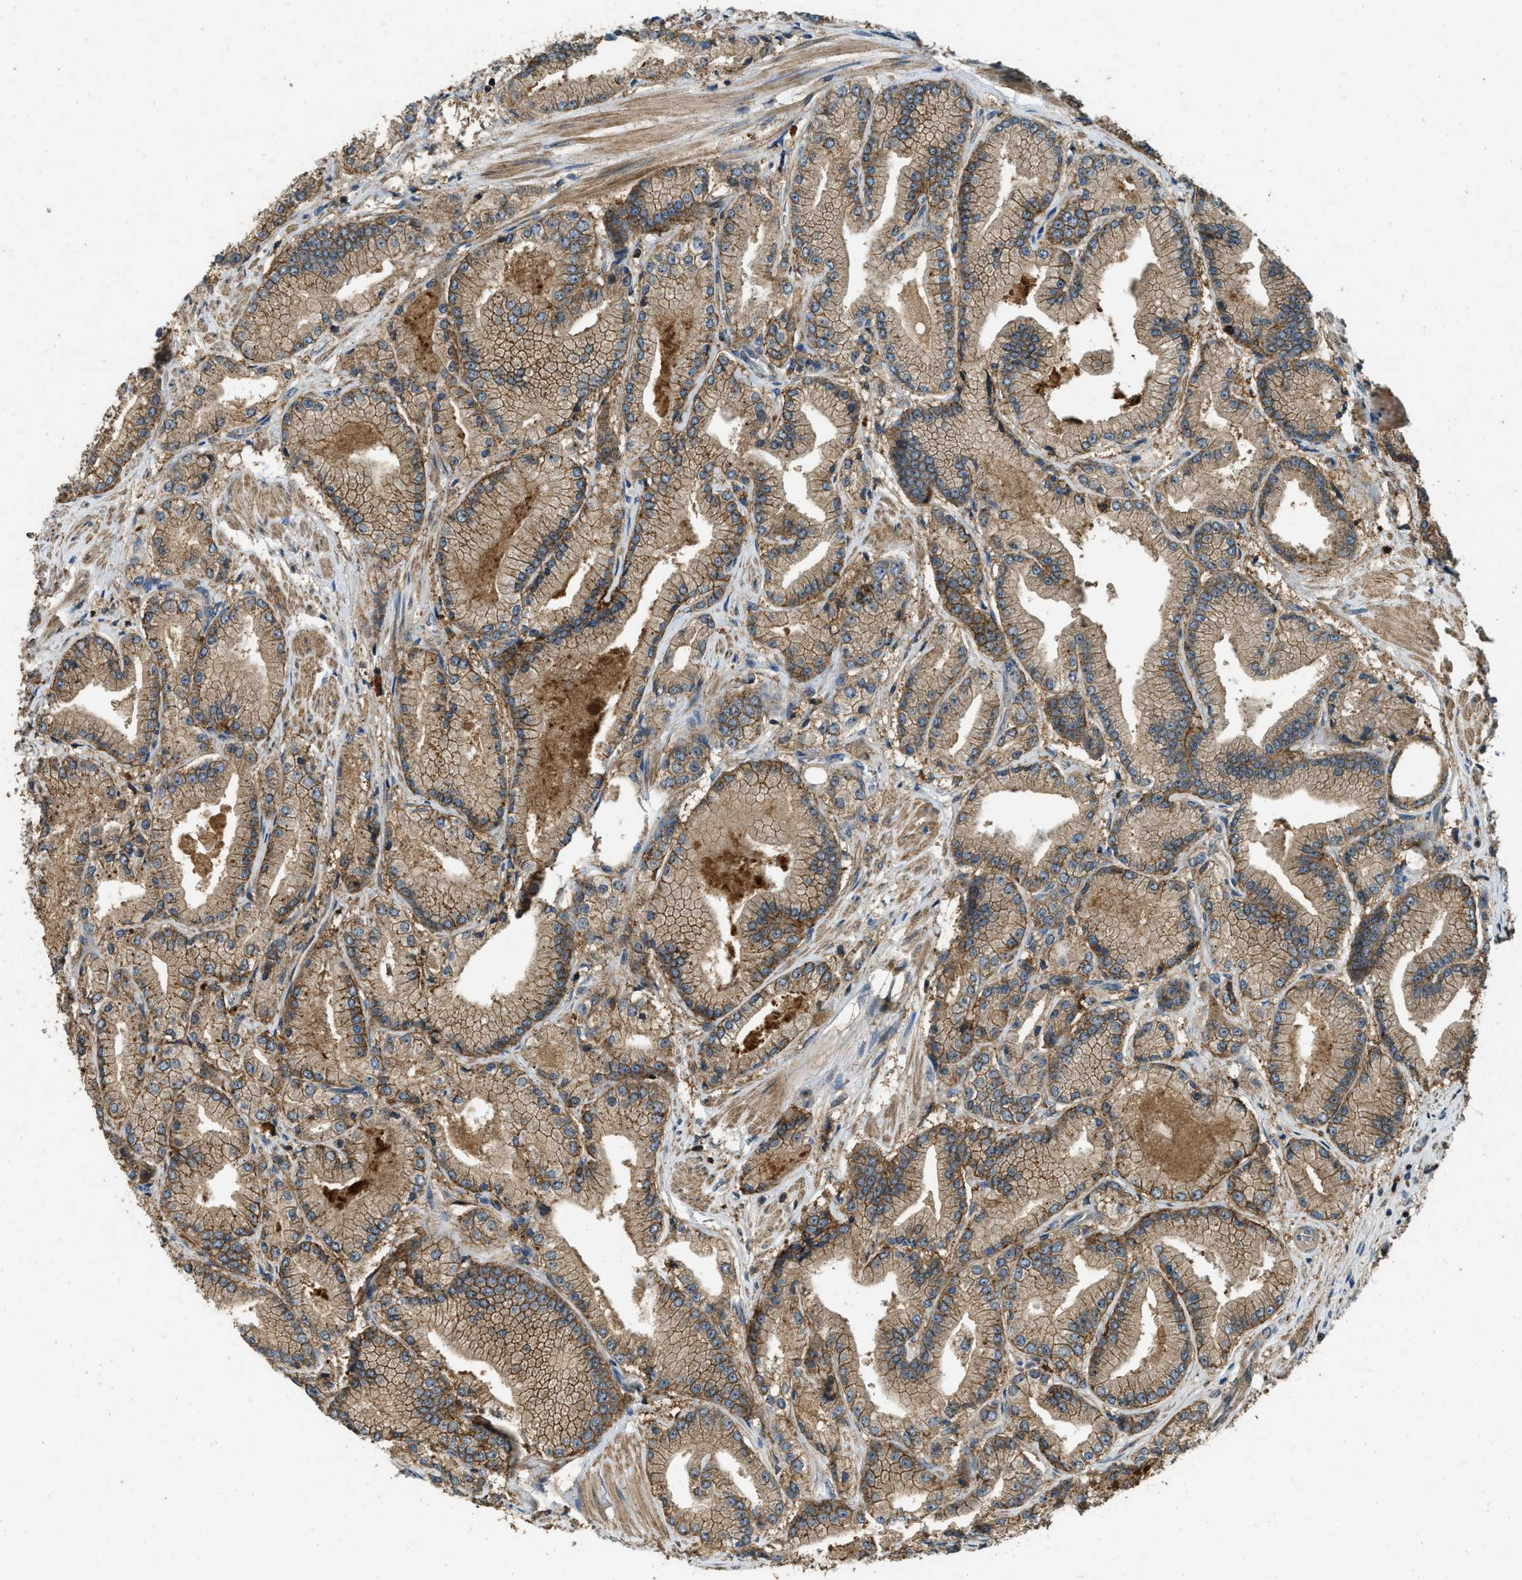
{"staining": {"intensity": "moderate", "quantity": ">75%", "location": "cytoplasmic/membranous"}, "tissue": "prostate cancer", "cell_type": "Tumor cells", "image_type": "cancer", "snomed": [{"axis": "morphology", "description": "Adenocarcinoma, High grade"}, {"axis": "topography", "description": "Prostate"}], "caption": "Protein staining of prostate high-grade adenocarcinoma tissue demonstrates moderate cytoplasmic/membranous positivity in about >75% of tumor cells.", "gene": "ATP8B1", "patient": {"sex": "male", "age": 50}}